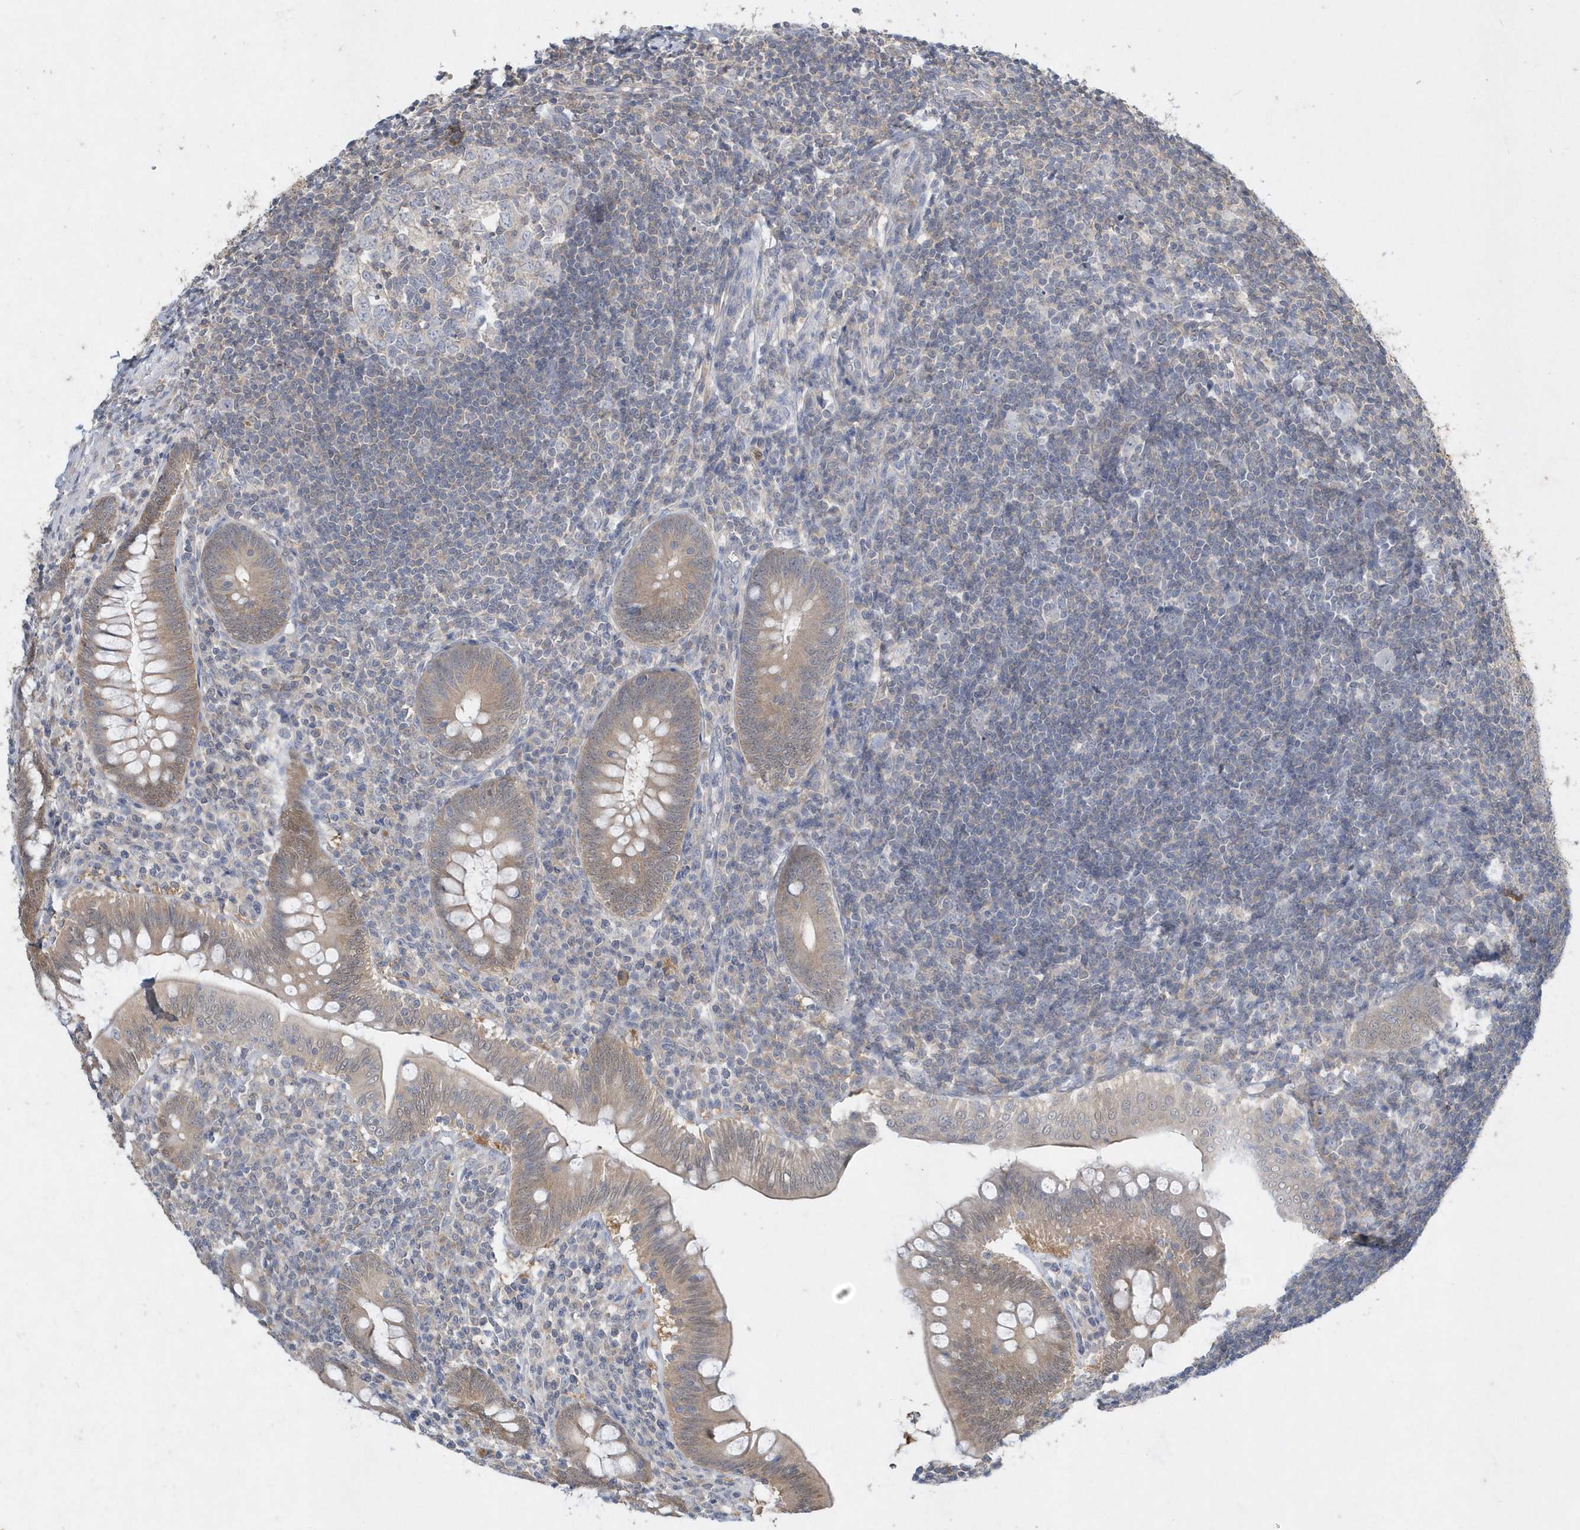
{"staining": {"intensity": "moderate", "quantity": ">75%", "location": "cytoplasmic/membranous"}, "tissue": "appendix", "cell_type": "Glandular cells", "image_type": "normal", "snomed": [{"axis": "morphology", "description": "Normal tissue, NOS"}, {"axis": "topography", "description": "Appendix"}], "caption": "Protein expression by IHC displays moderate cytoplasmic/membranous positivity in about >75% of glandular cells in benign appendix.", "gene": "AKR7A2", "patient": {"sex": "male", "age": 14}}